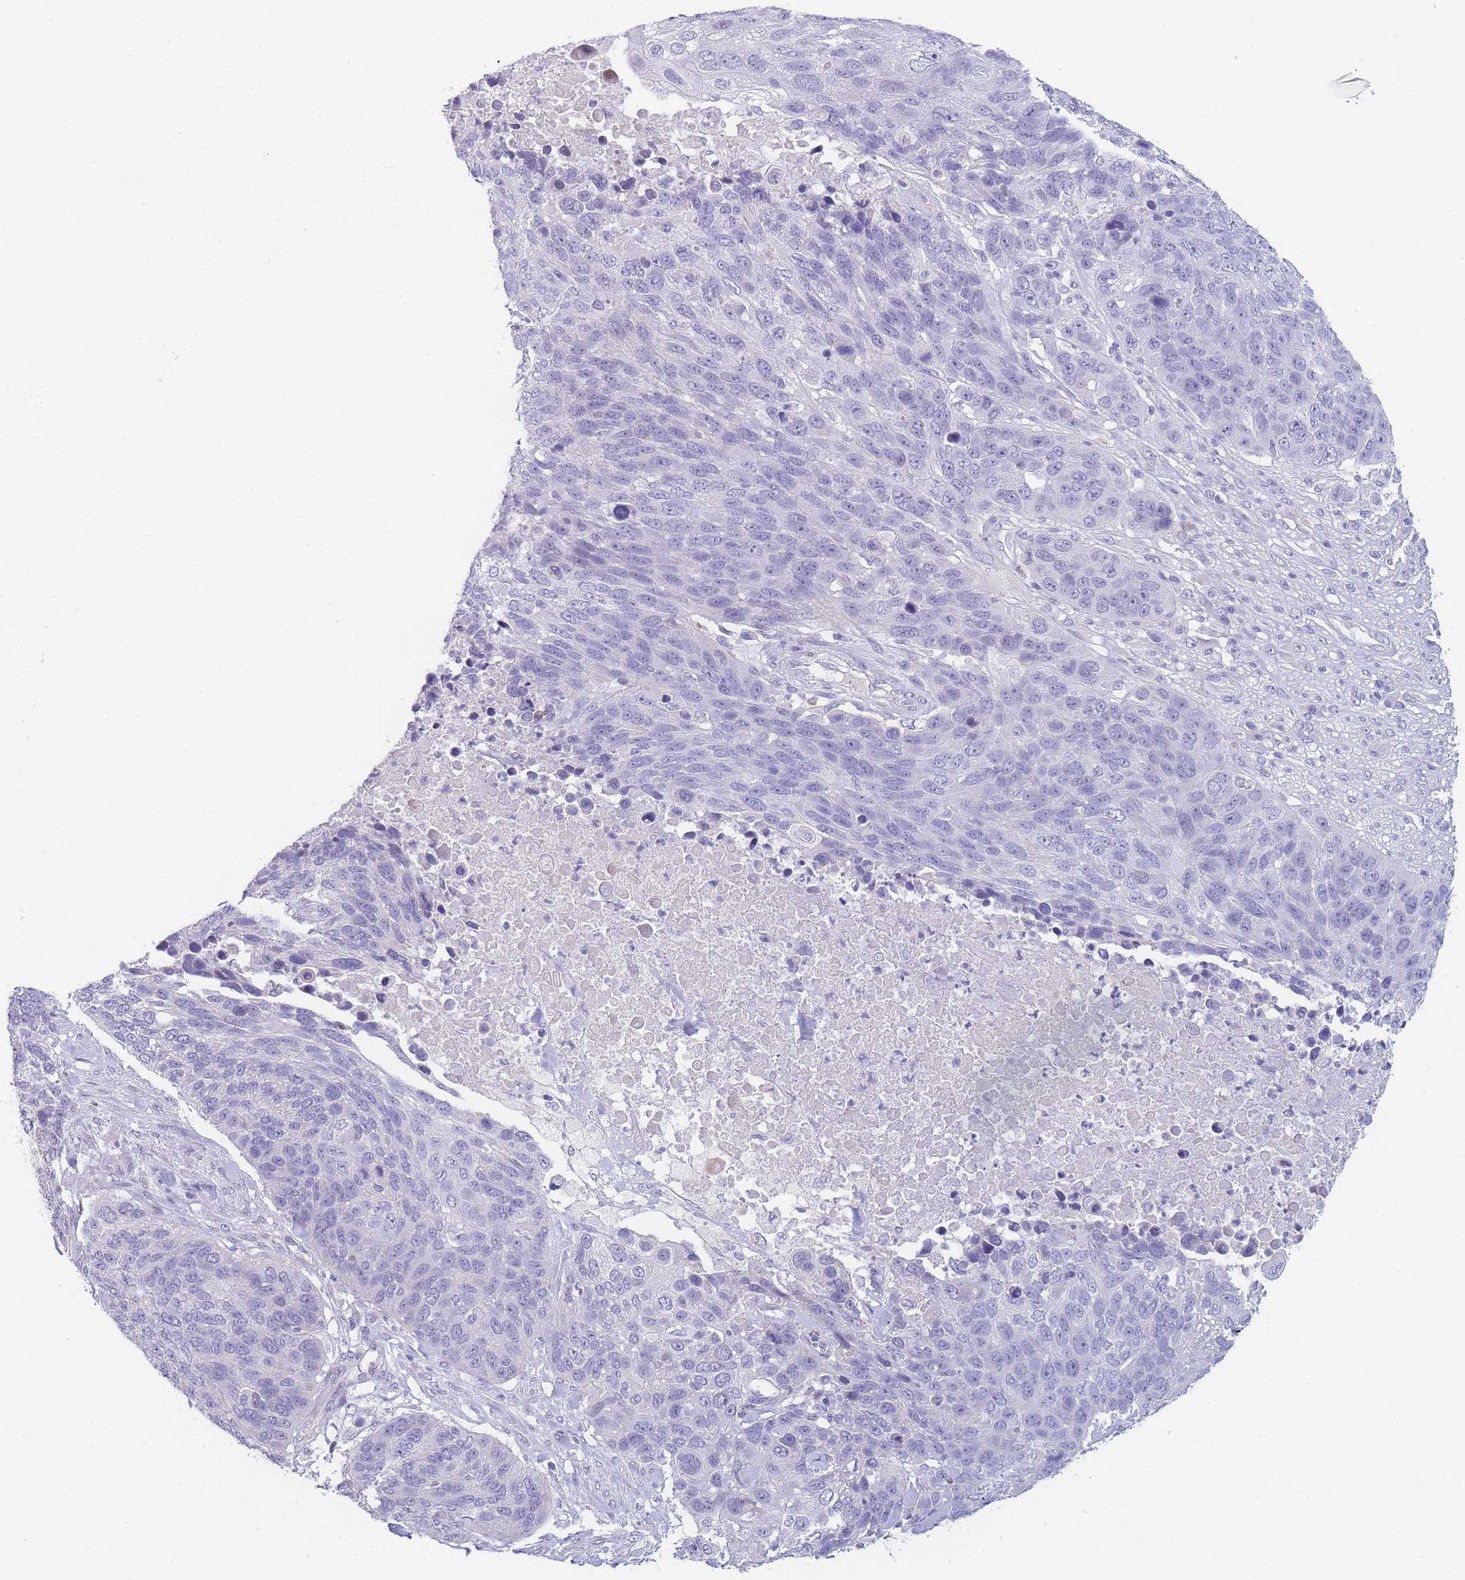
{"staining": {"intensity": "negative", "quantity": "none", "location": "none"}, "tissue": "lung cancer", "cell_type": "Tumor cells", "image_type": "cancer", "snomed": [{"axis": "morphology", "description": "Normal tissue, NOS"}, {"axis": "morphology", "description": "Squamous cell carcinoma, NOS"}, {"axis": "topography", "description": "Lymph node"}, {"axis": "topography", "description": "Lung"}], "caption": "A photomicrograph of human lung cancer is negative for staining in tumor cells.", "gene": "SHCBP1", "patient": {"sex": "male", "age": 66}}